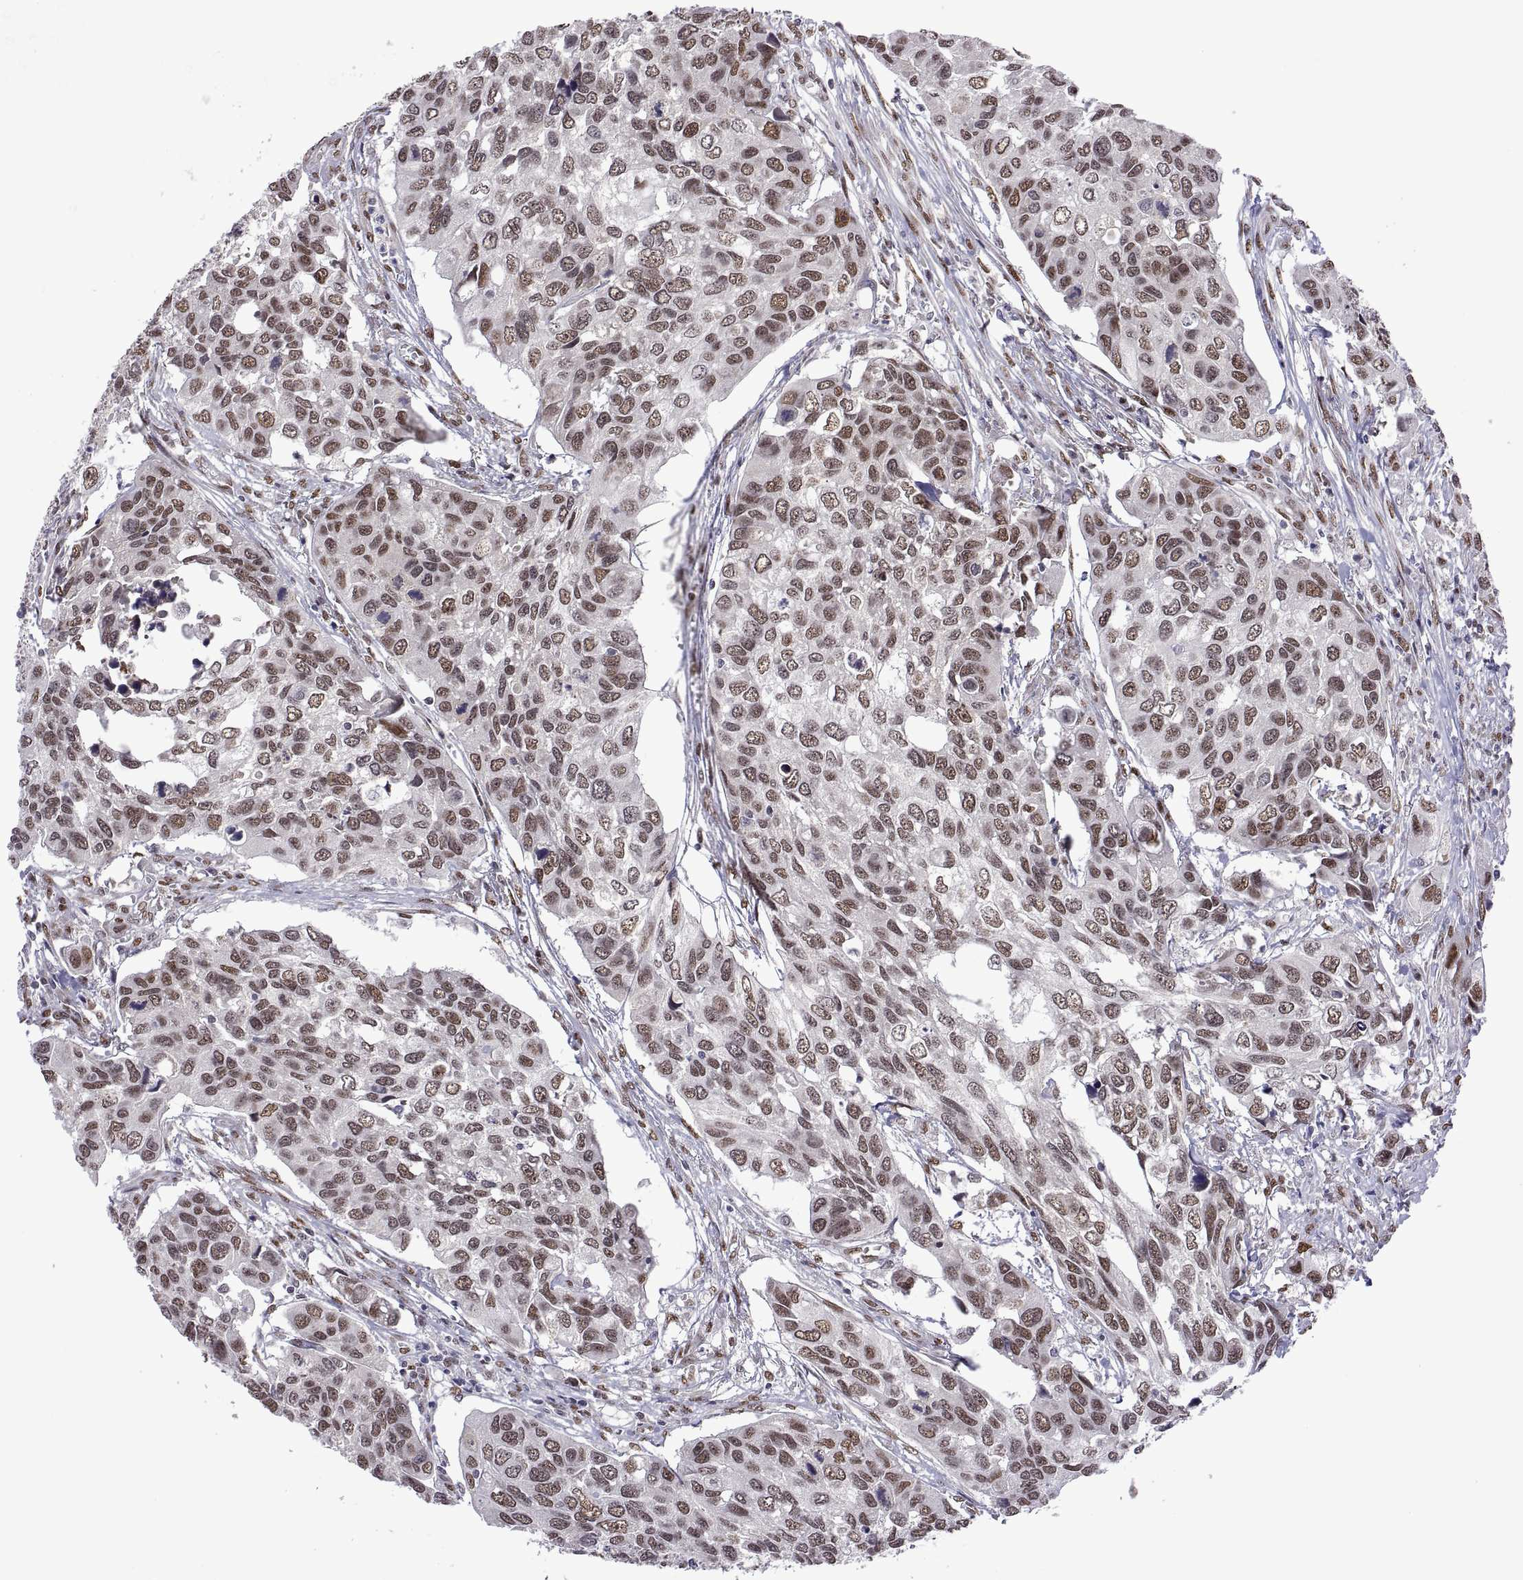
{"staining": {"intensity": "moderate", "quantity": ">75%", "location": "nuclear"}, "tissue": "urothelial cancer", "cell_type": "Tumor cells", "image_type": "cancer", "snomed": [{"axis": "morphology", "description": "Urothelial carcinoma, High grade"}, {"axis": "topography", "description": "Urinary bladder"}], "caption": "A medium amount of moderate nuclear expression is present in approximately >75% of tumor cells in urothelial carcinoma (high-grade) tissue.", "gene": "NR4A1", "patient": {"sex": "male", "age": 60}}